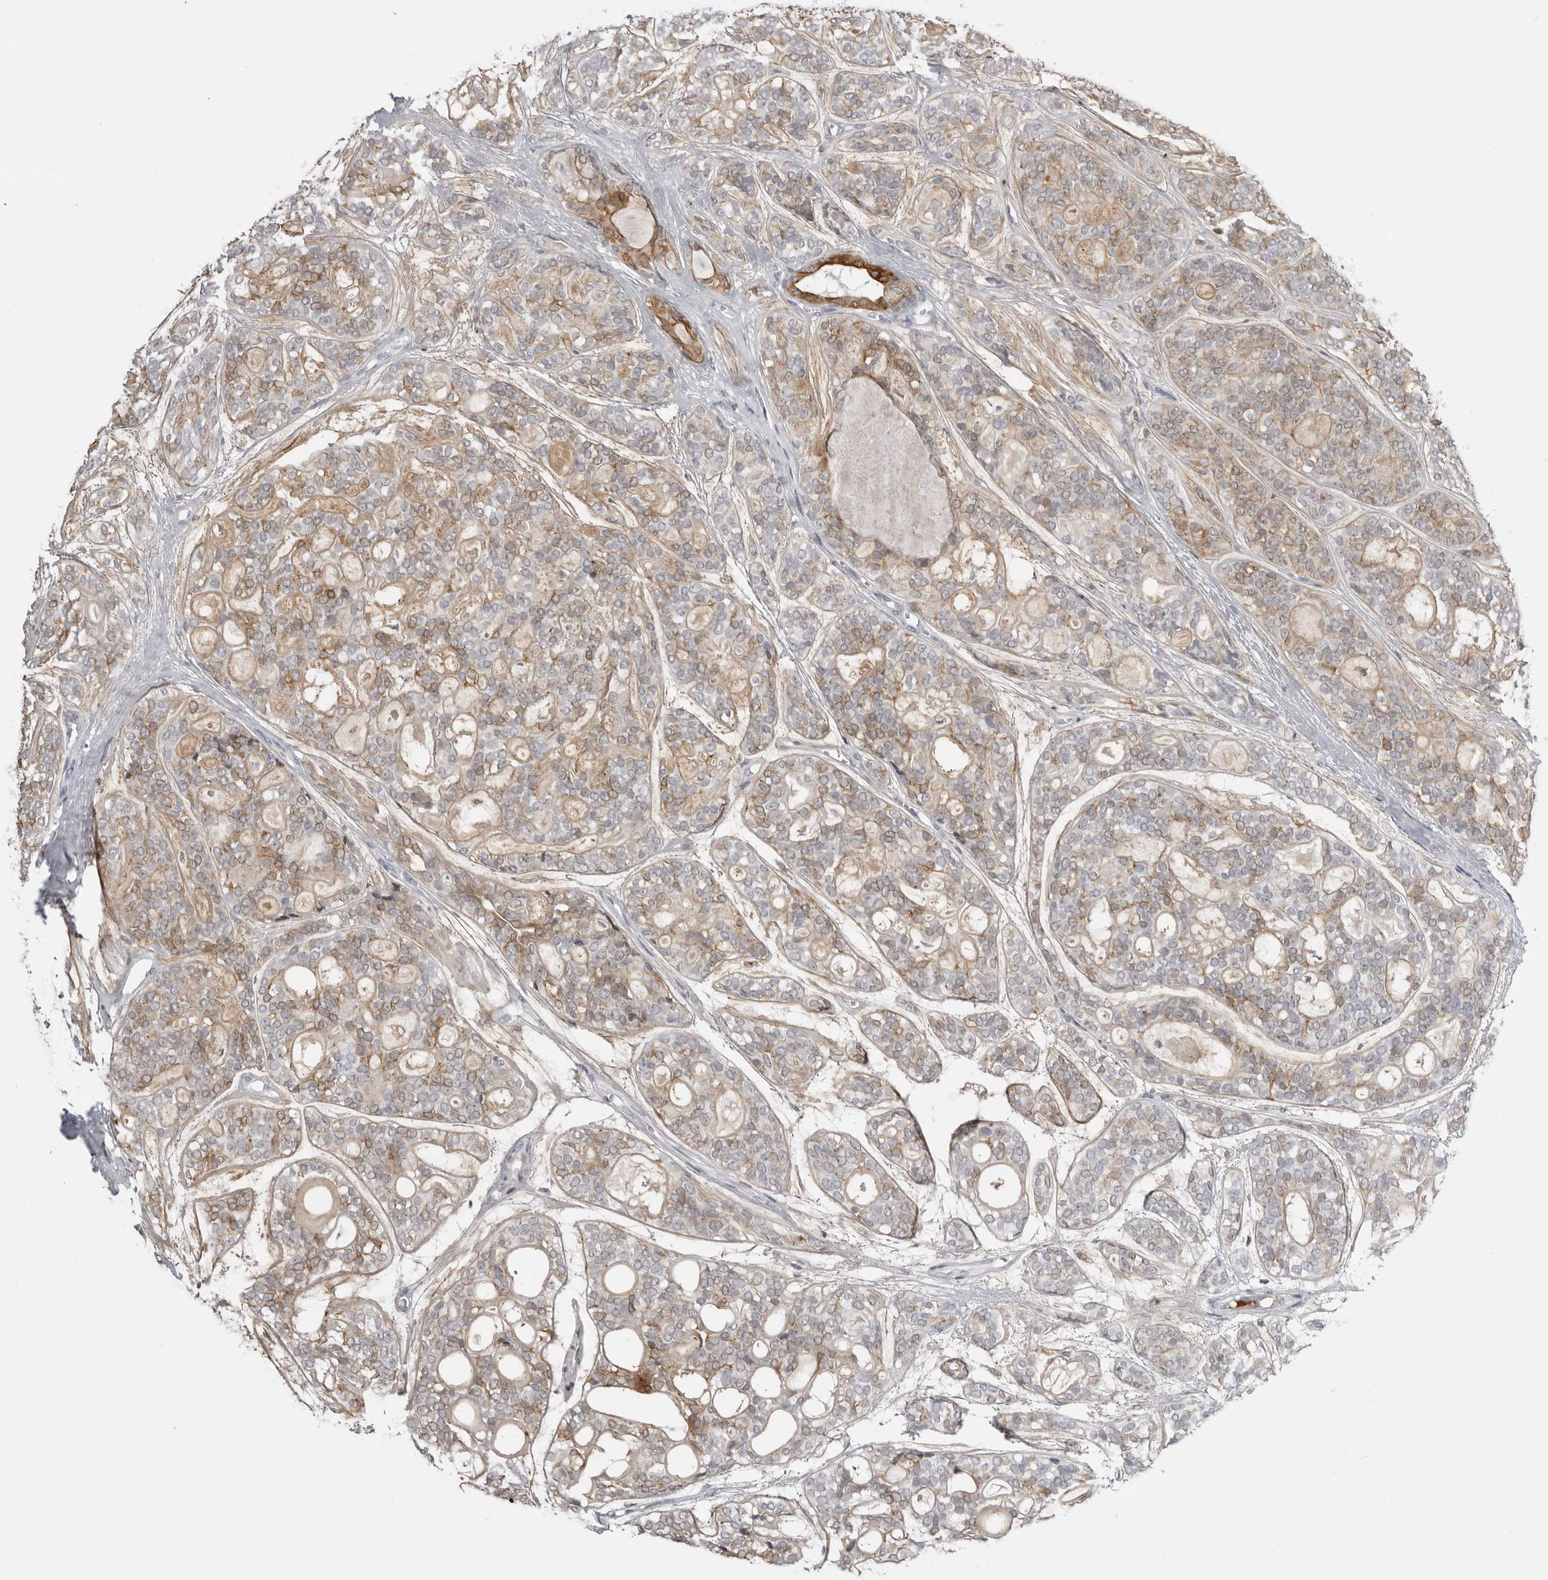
{"staining": {"intensity": "weak", "quantity": "25%-75%", "location": "cytoplasmic/membranous"}, "tissue": "head and neck cancer", "cell_type": "Tumor cells", "image_type": "cancer", "snomed": [{"axis": "morphology", "description": "Adenocarcinoma, NOS"}, {"axis": "topography", "description": "Head-Neck"}], "caption": "Protein staining of head and neck cancer tissue shows weak cytoplasmic/membranous positivity in approximately 25%-75% of tumor cells.", "gene": "SERPINF2", "patient": {"sex": "male", "age": 66}}